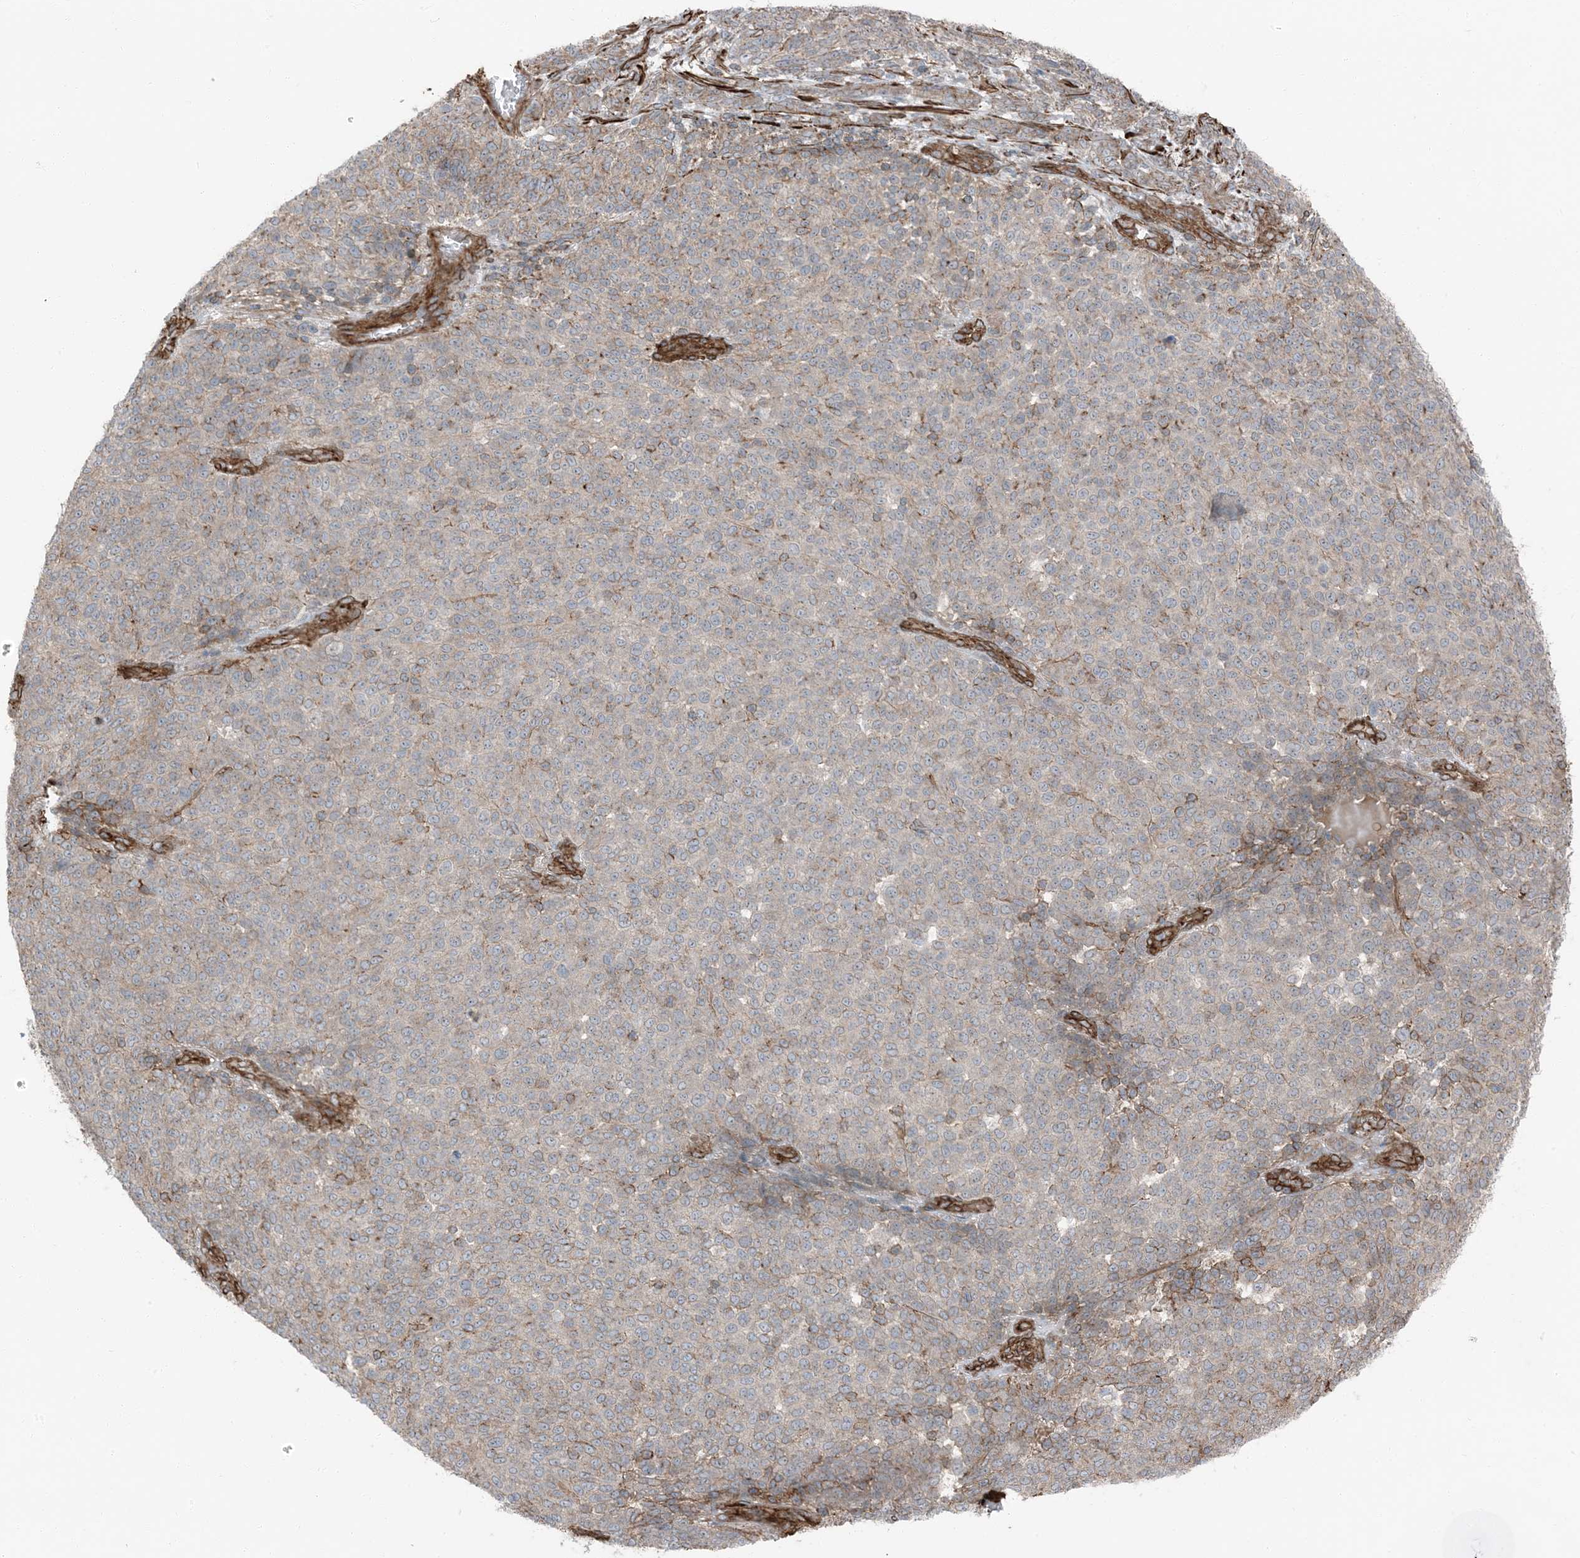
{"staining": {"intensity": "weak", "quantity": "25%-75%", "location": "cytoplasmic/membranous"}, "tissue": "melanoma", "cell_type": "Tumor cells", "image_type": "cancer", "snomed": [{"axis": "morphology", "description": "Malignant melanoma, NOS"}, {"axis": "topography", "description": "Skin"}], "caption": "A brown stain highlights weak cytoplasmic/membranous staining of a protein in human melanoma tumor cells.", "gene": "ZFP90", "patient": {"sex": "male", "age": 49}}